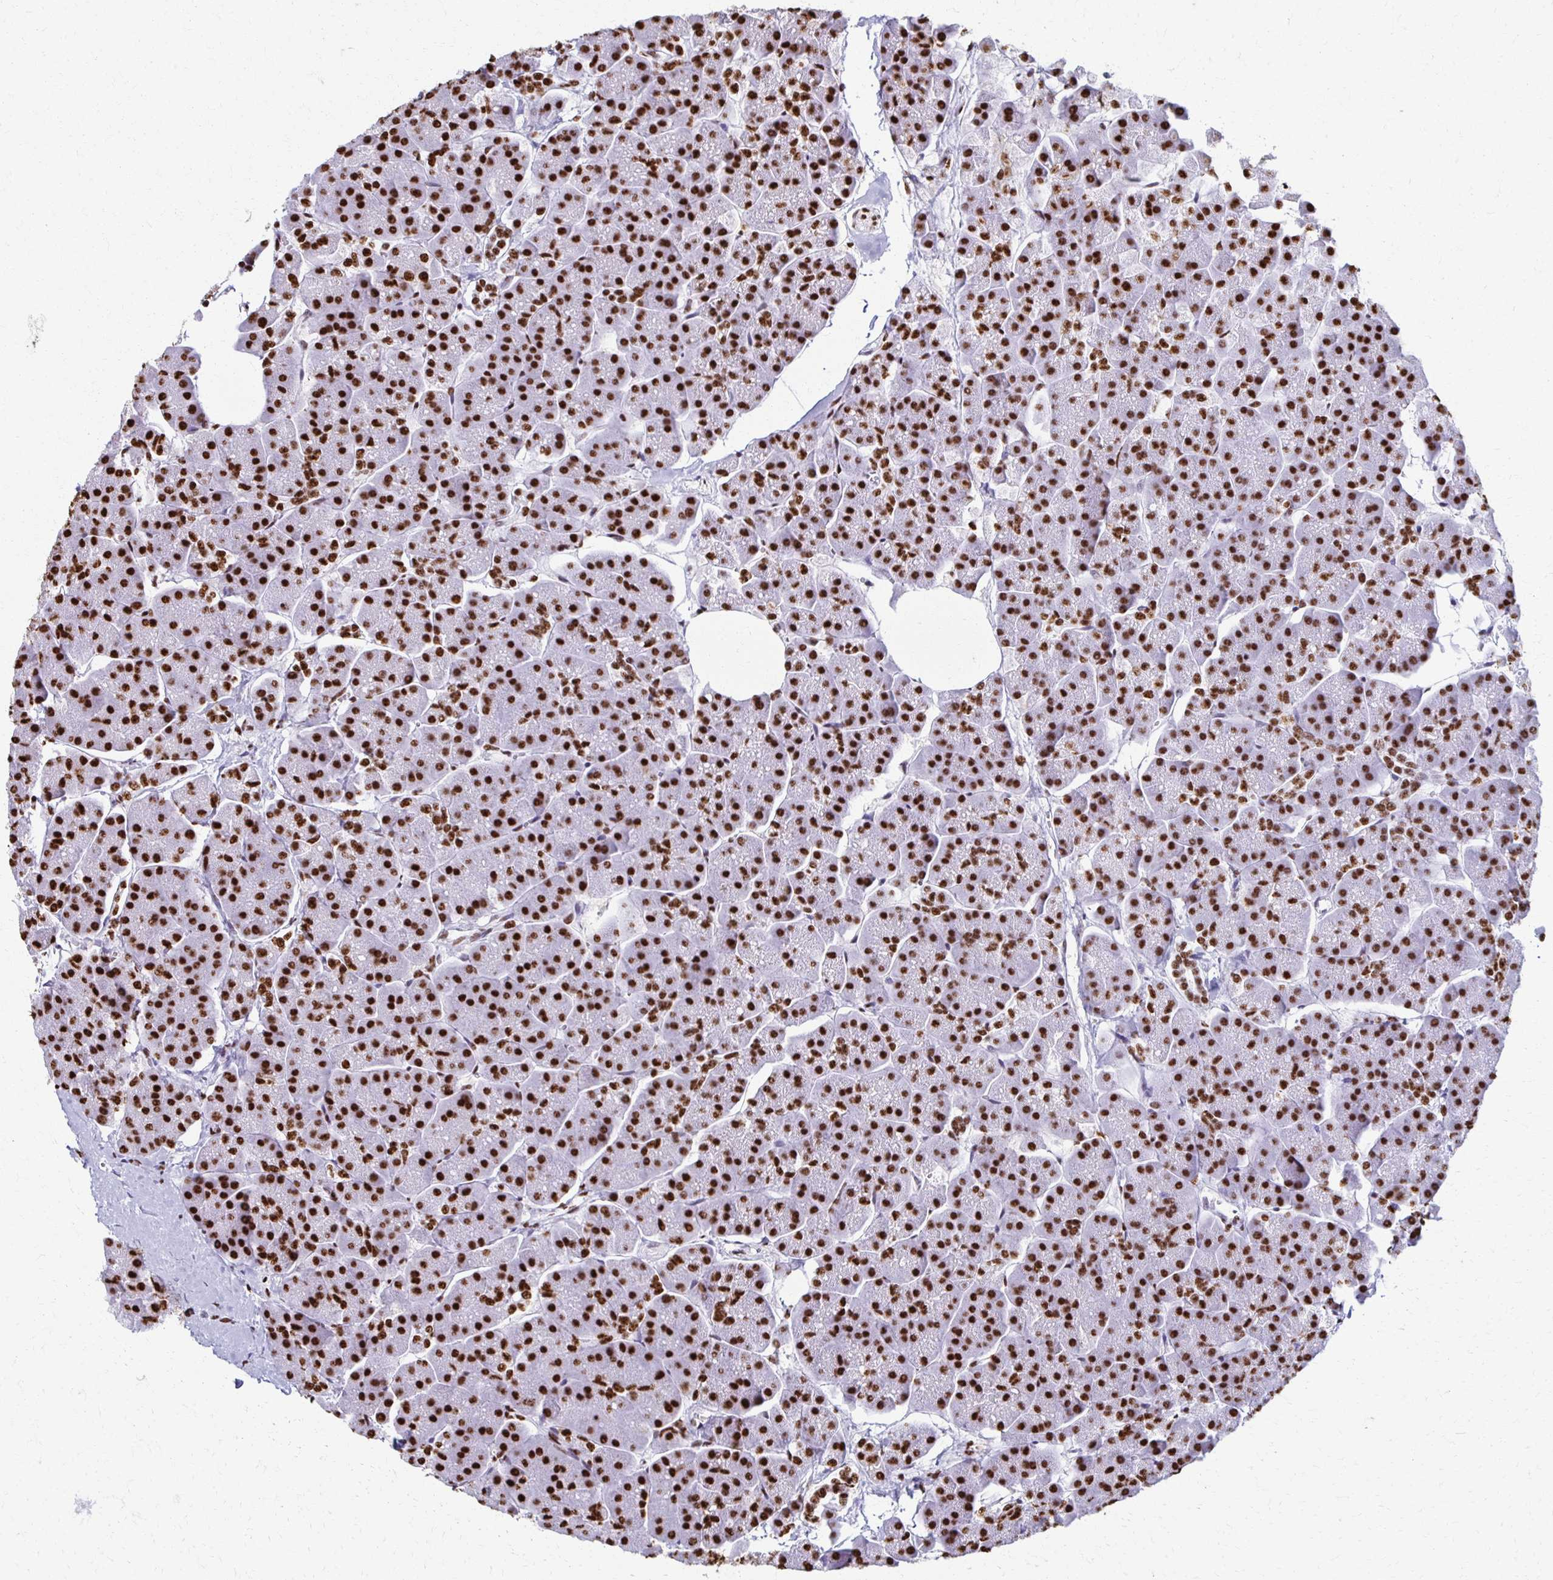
{"staining": {"intensity": "strong", "quantity": ">75%", "location": "nuclear"}, "tissue": "pancreas", "cell_type": "Exocrine glandular cells", "image_type": "normal", "snomed": [{"axis": "morphology", "description": "Normal tissue, NOS"}, {"axis": "topography", "description": "Pancreas"}, {"axis": "topography", "description": "Peripheral nerve tissue"}], "caption": "Protein staining displays strong nuclear staining in approximately >75% of exocrine glandular cells in normal pancreas. (Brightfield microscopy of DAB IHC at high magnification).", "gene": "NONO", "patient": {"sex": "male", "age": 54}}